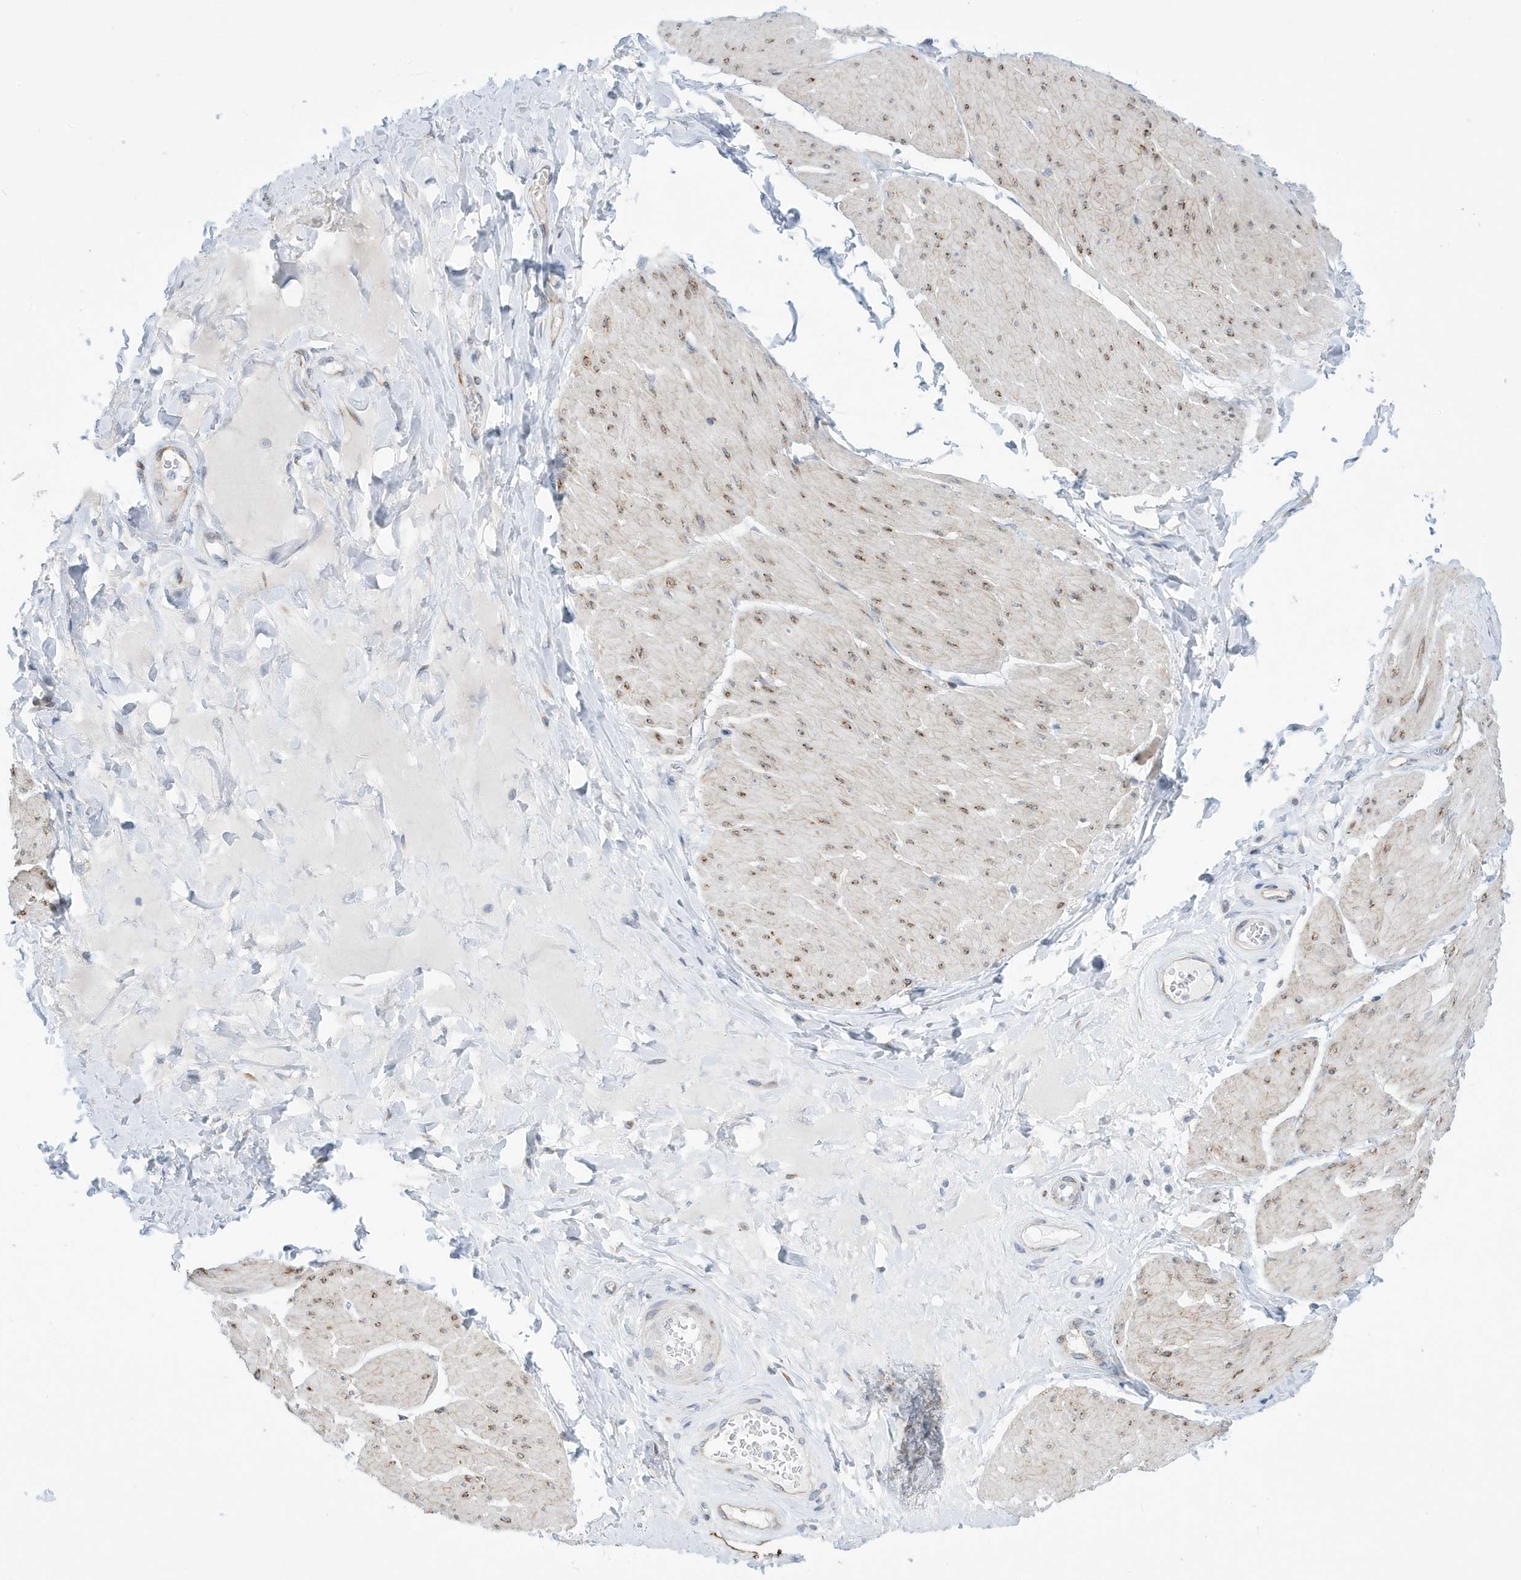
{"staining": {"intensity": "weak", "quantity": "<25%", "location": "cytoplasmic/membranous"}, "tissue": "smooth muscle", "cell_type": "Smooth muscle cells", "image_type": "normal", "snomed": [{"axis": "morphology", "description": "Urothelial carcinoma, High grade"}, {"axis": "topography", "description": "Urinary bladder"}], "caption": "A high-resolution micrograph shows IHC staining of benign smooth muscle, which displays no significant positivity in smooth muscle cells.", "gene": "SEMA3F", "patient": {"sex": "male", "age": 46}}